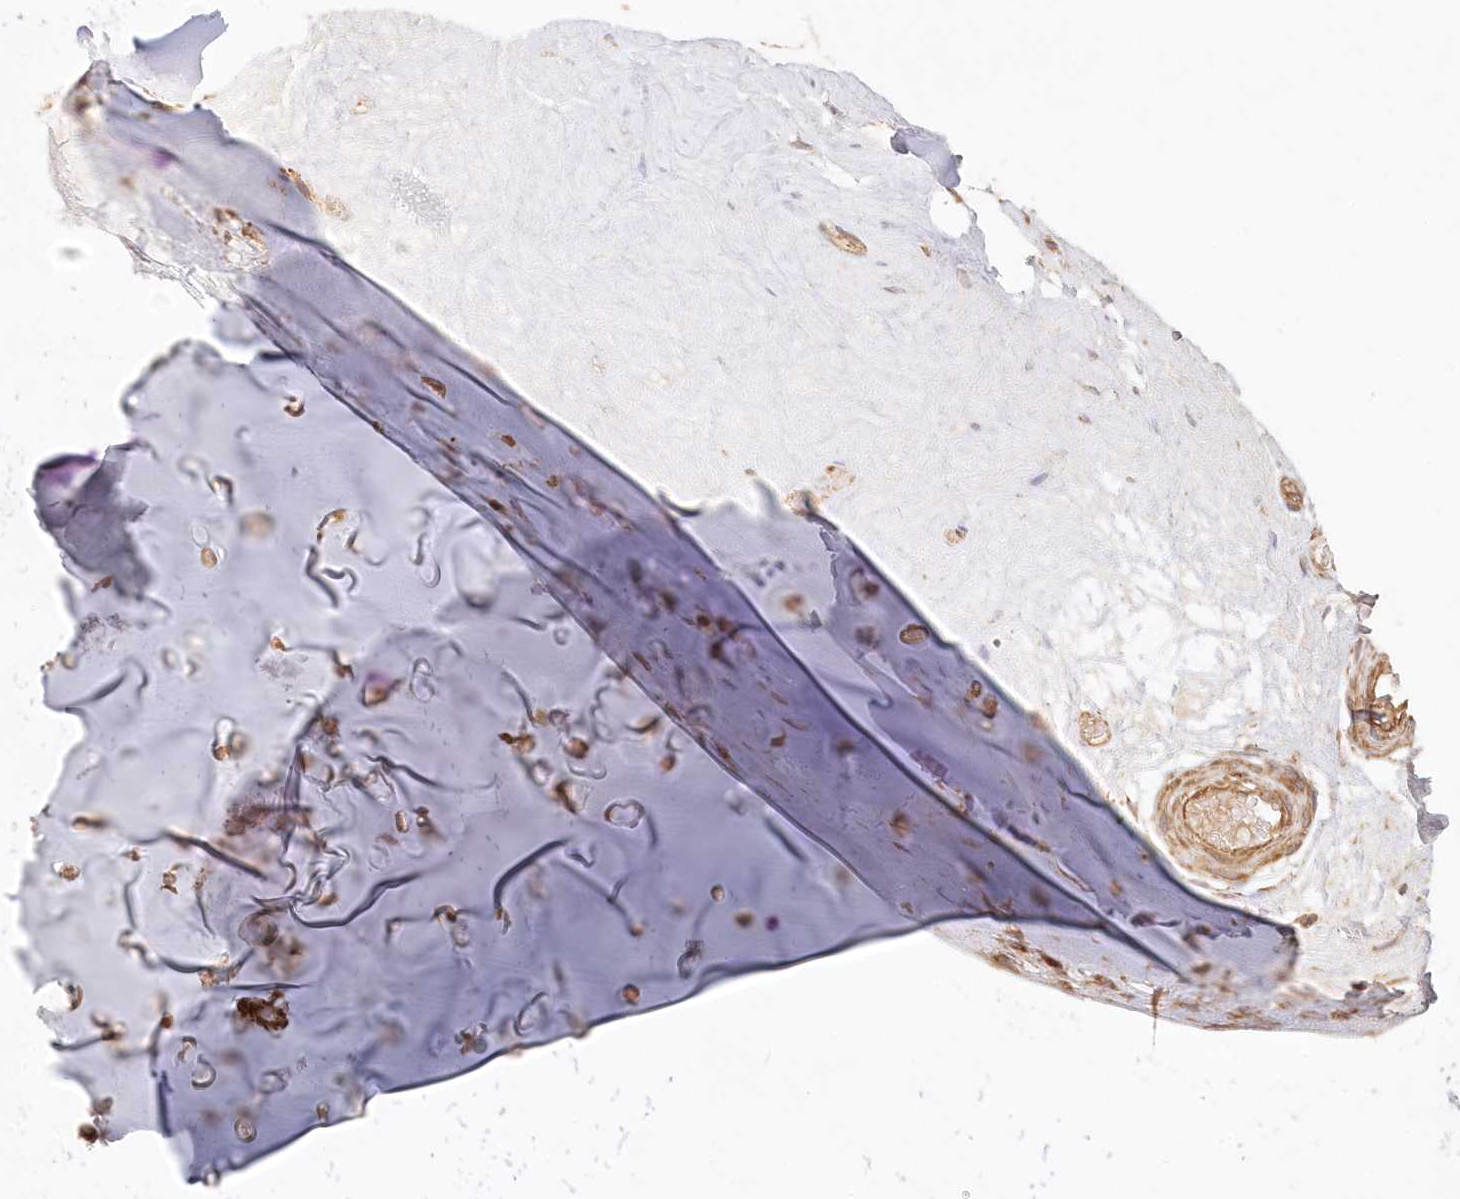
{"staining": {"intensity": "moderate", "quantity": ">75%", "location": "cytoplasmic/membranous"}, "tissue": "adipose tissue", "cell_type": "Adipocytes", "image_type": "normal", "snomed": [{"axis": "morphology", "description": "Normal tissue, NOS"}, {"axis": "morphology", "description": "Basal cell carcinoma"}, {"axis": "topography", "description": "Cartilage tissue"}, {"axis": "topography", "description": "Nasopharynx"}, {"axis": "topography", "description": "Oral tissue"}], "caption": "Immunohistochemistry of unremarkable human adipose tissue demonstrates medium levels of moderate cytoplasmic/membranous positivity in approximately >75% of adipocytes. (Brightfield microscopy of DAB IHC at high magnification).", "gene": "KIAA0232", "patient": {"sex": "female", "age": 77}}